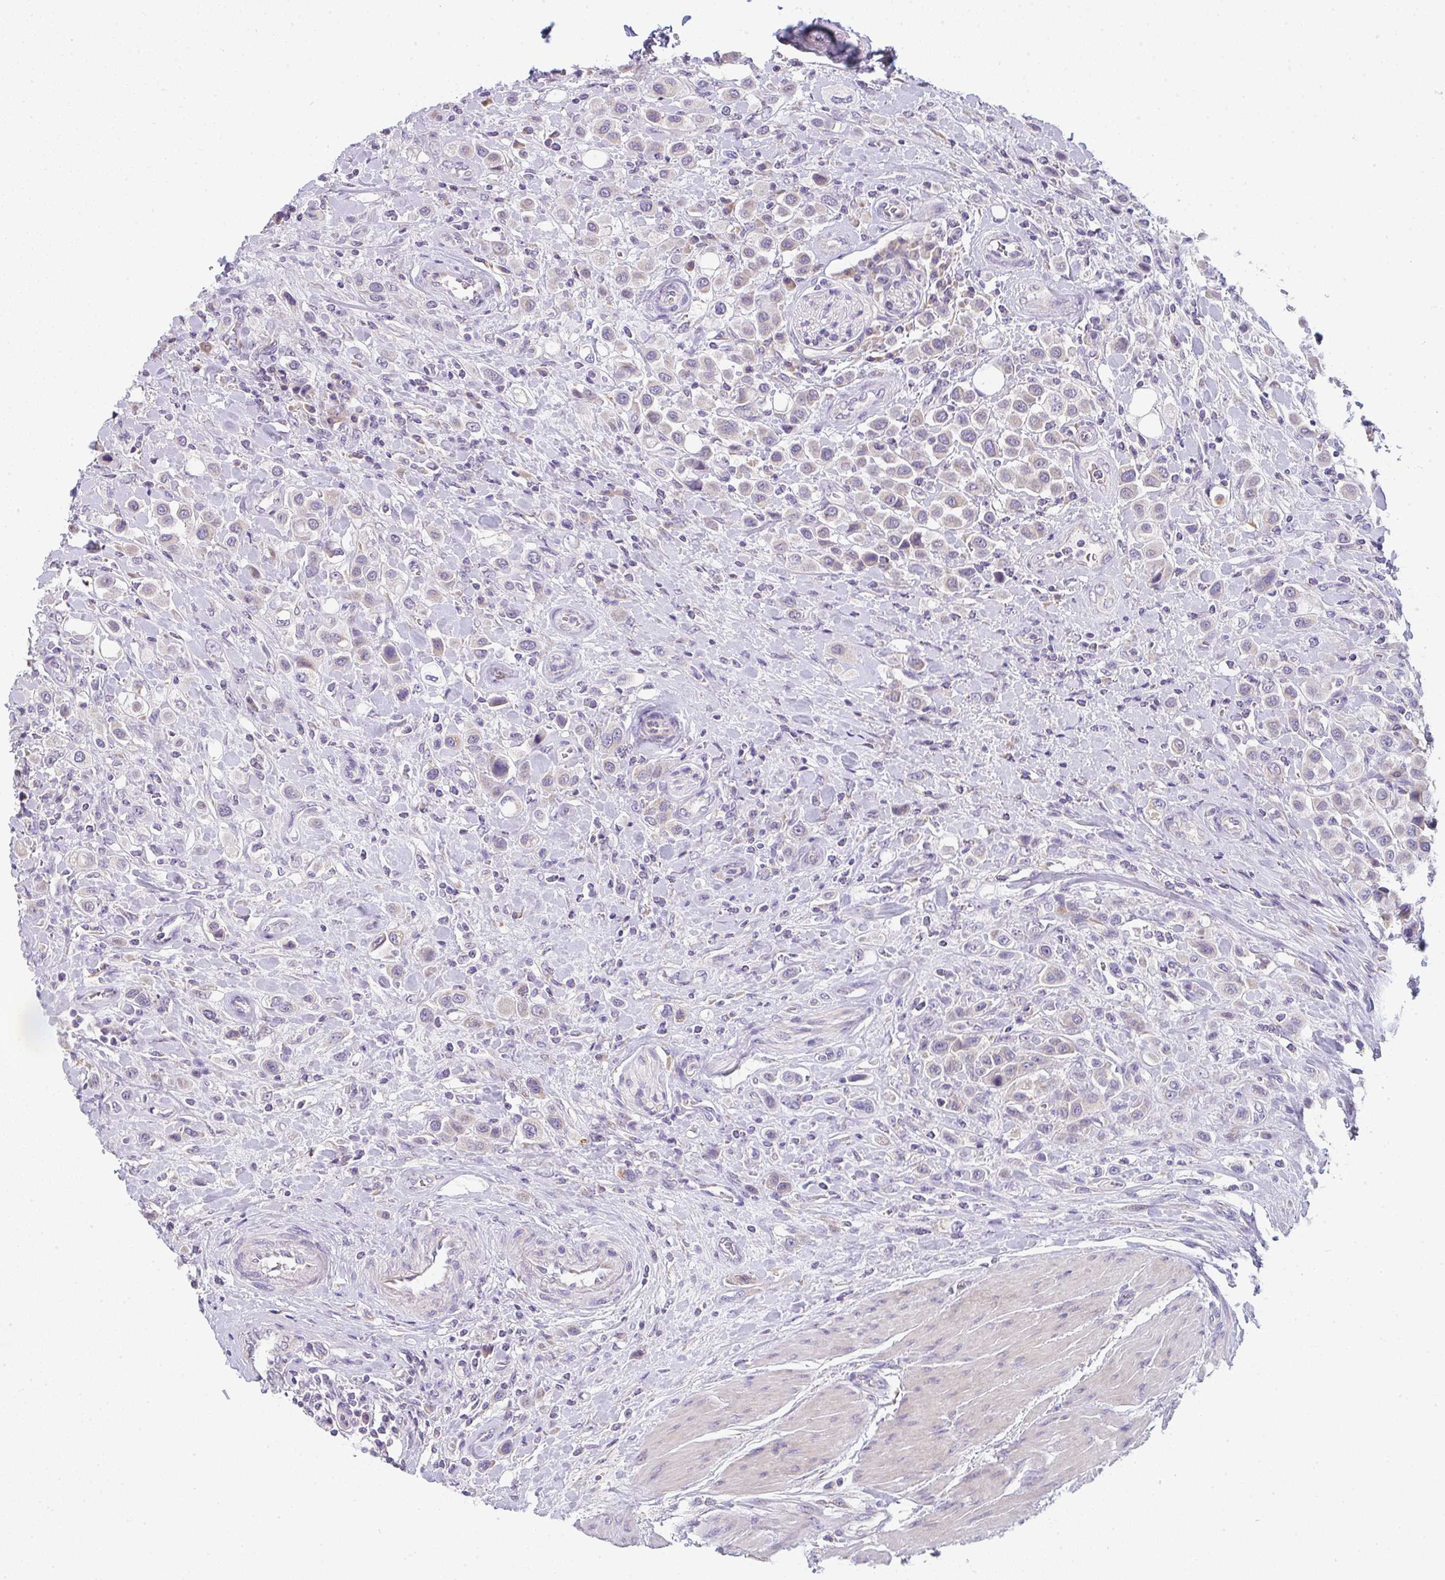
{"staining": {"intensity": "weak", "quantity": "25%-75%", "location": "cytoplasmic/membranous"}, "tissue": "urothelial cancer", "cell_type": "Tumor cells", "image_type": "cancer", "snomed": [{"axis": "morphology", "description": "Urothelial carcinoma, High grade"}, {"axis": "topography", "description": "Urinary bladder"}], "caption": "Immunohistochemical staining of human high-grade urothelial carcinoma exhibits weak cytoplasmic/membranous protein expression in about 25%-75% of tumor cells.", "gene": "CACNA1S", "patient": {"sex": "male", "age": 50}}